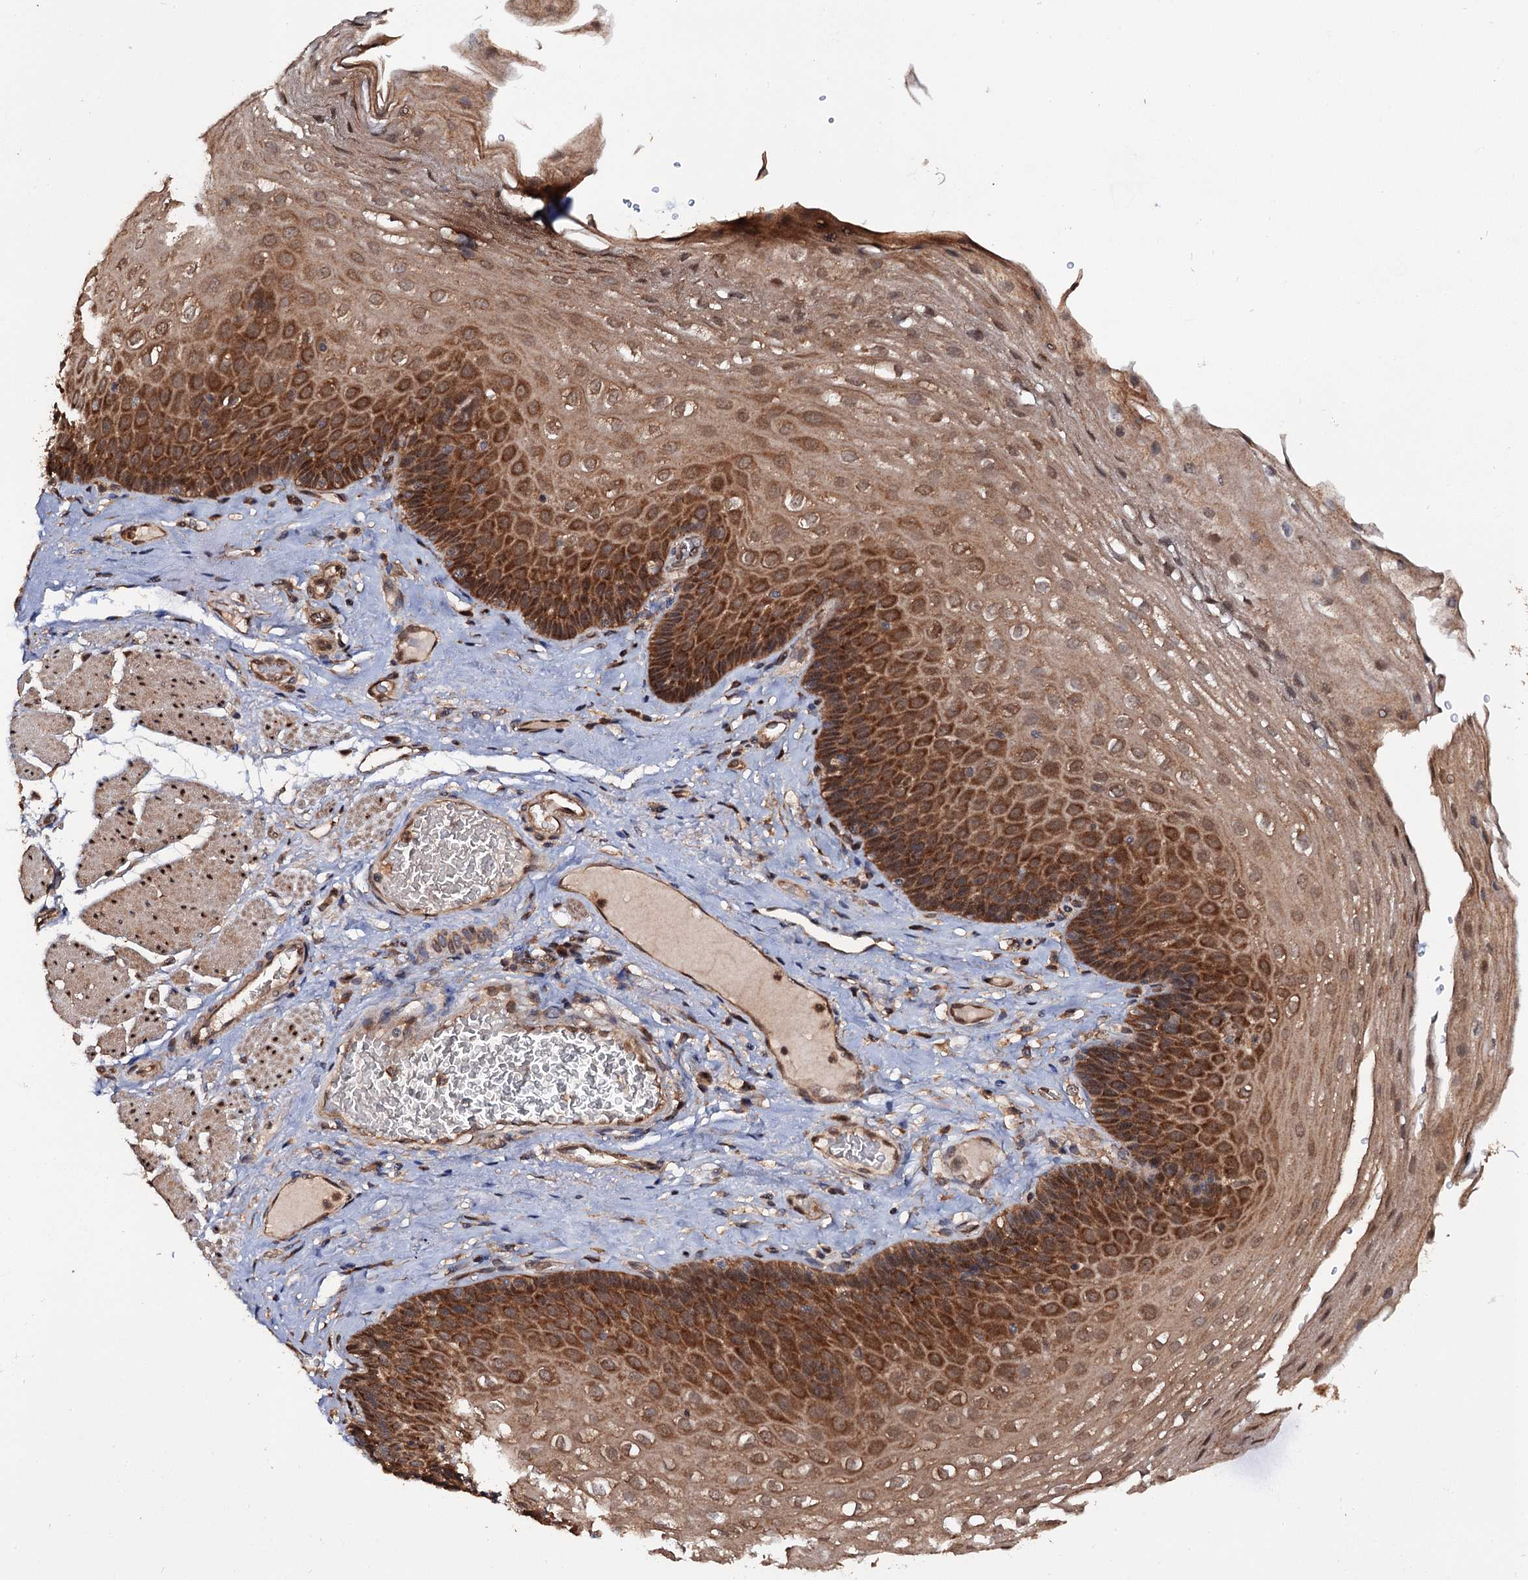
{"staining": {"intensity": "strong", "quantity": ">75%", "location": "cytoplasmic/membranous"}, "tissue": "esophagus", "cell_type": "Squamous epithelial cells", "image_type": "normal", "snomed": [{"axis": "morphology", "description": "Normal tissue, NOS"}, {"axis": "topography", "description": "Esophagus"}], "caption": "Strong cytoplasmic/membranous positivity is present in about >75% of squamous epithelial cells in unremarkable esophagus.", "gene": "MIER2", "patient": {"sex": "female", "age": 66}}